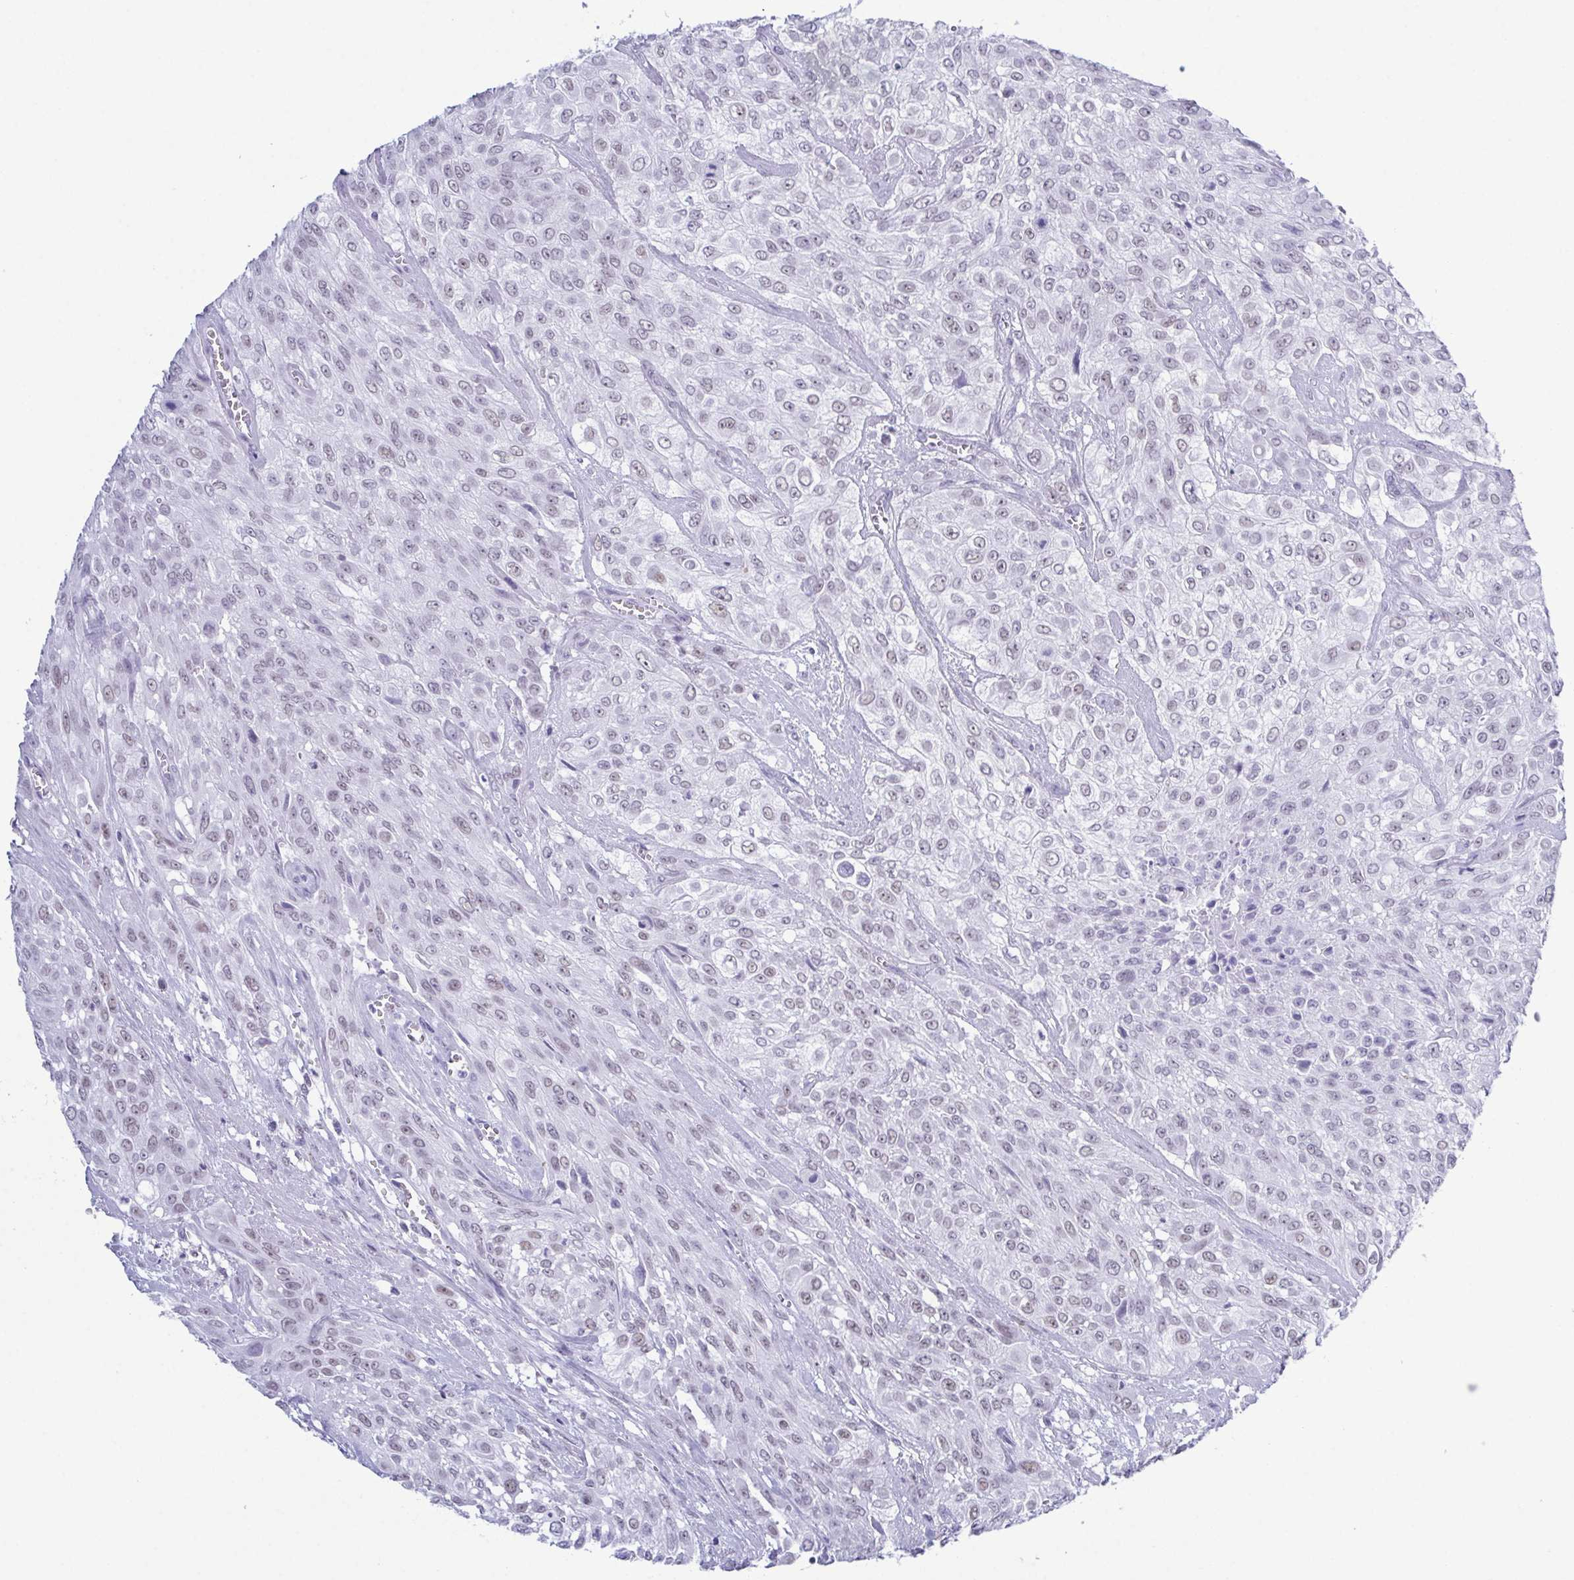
{"staining": {"intensity": "negative", "quantity": "none", "location": "none"}, "tissue": "urothelial cancer", "cell_type": "Tumor cells", "image_type": "cancer", "snomed": [{"axis": "morphology", "description": "Urothelial carcinoma, High grade"}, {"axis": "topography", "description": "Urinary bladder"}], "caption": "Immunohistochemical staining of human urothelial cancer displays no significant positivity in tumor cells.", "gene": "SUGP2", "patient": {"sex": "male", "age": 57}}